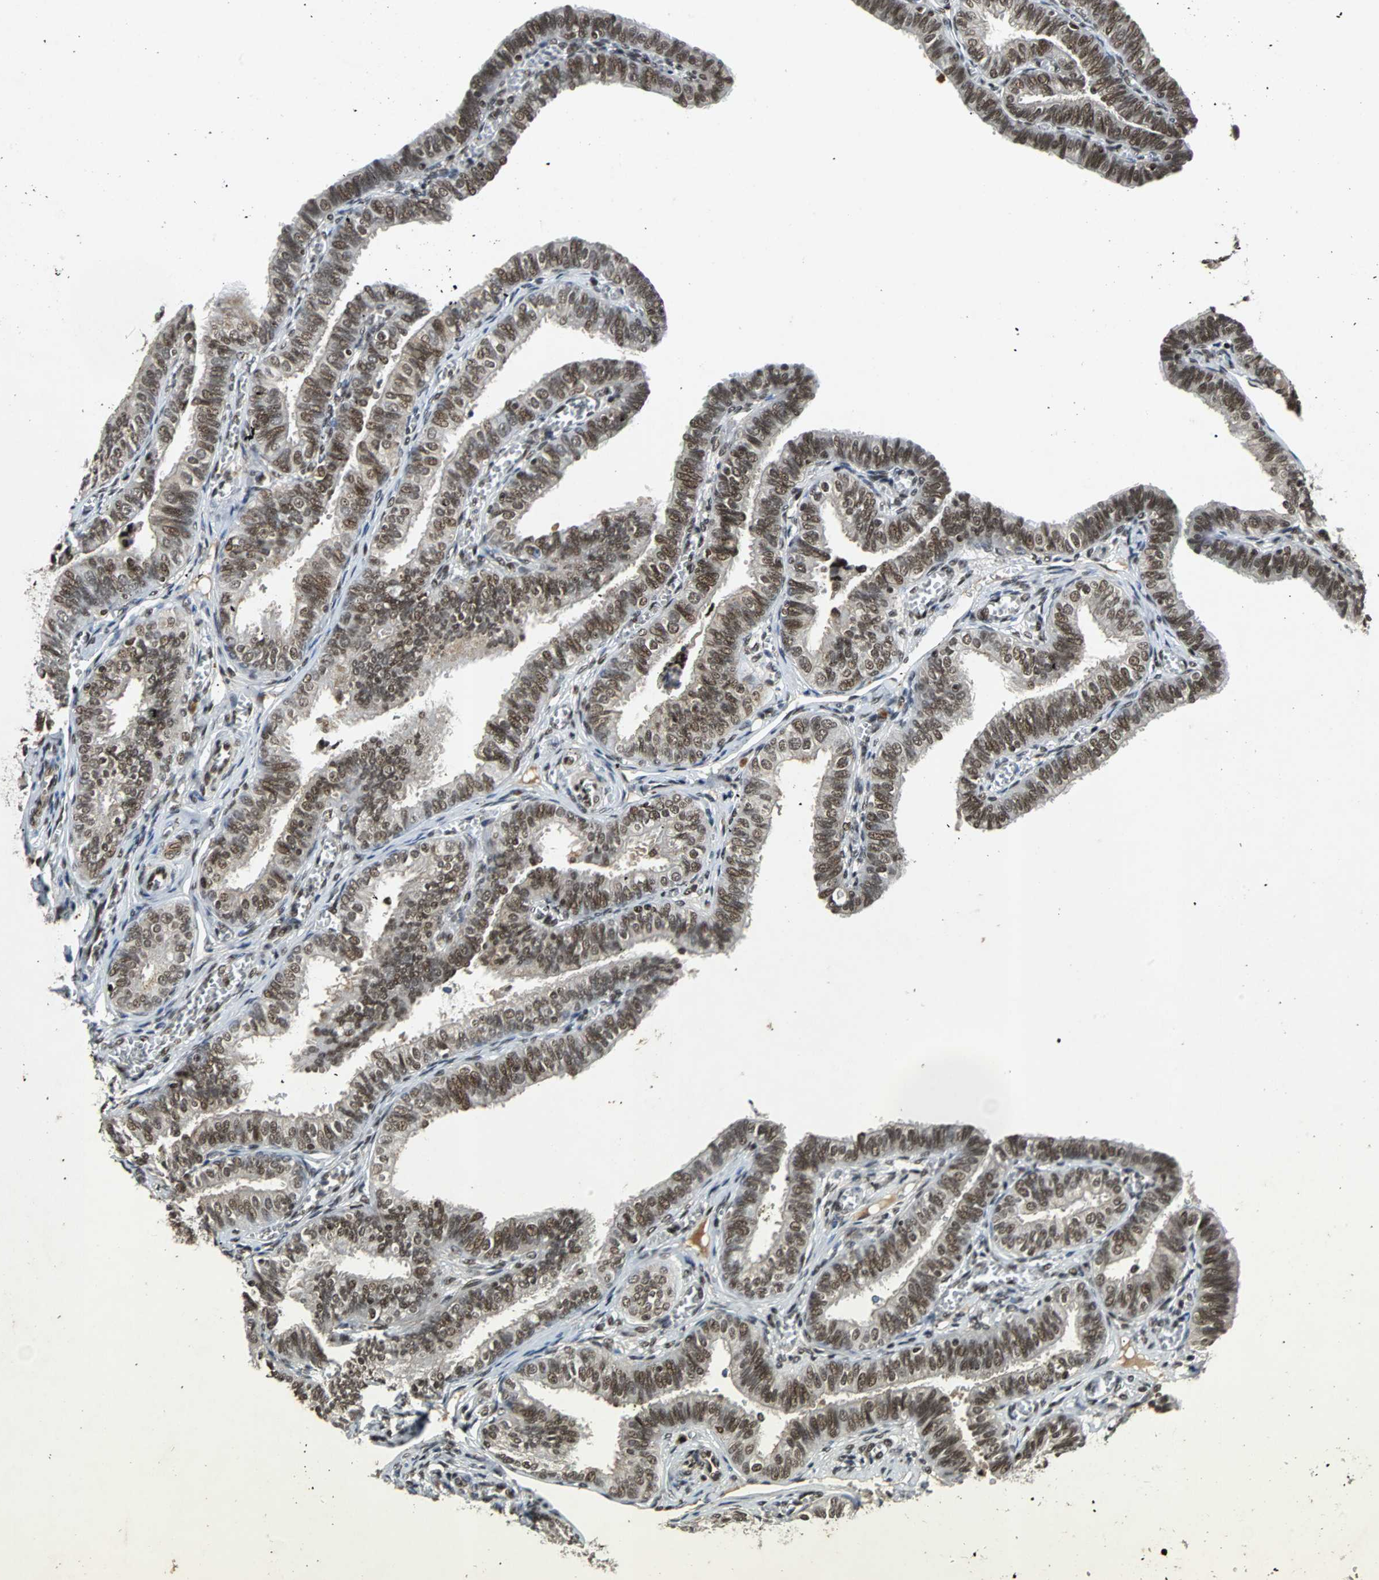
{"staining": {"intensity": "strong", "quantity": ">75%", "location": "nuclear"}, "tissue": "fallopian tube", "cell_type": "Glandular cells", "image_type": "normal", "snomed": [{"axis": "morphology", "description": "Normal tissue, NOS"}, {"axis": "topography", "description": "Fallopian tube"}], "caption": "Glandular cells exhibit high levels of strong nuclear staining in approximately >75% of cells in normal fallopian tube.", "gene": "TAF5", "patient": {"sex": "female", "age": 46}}